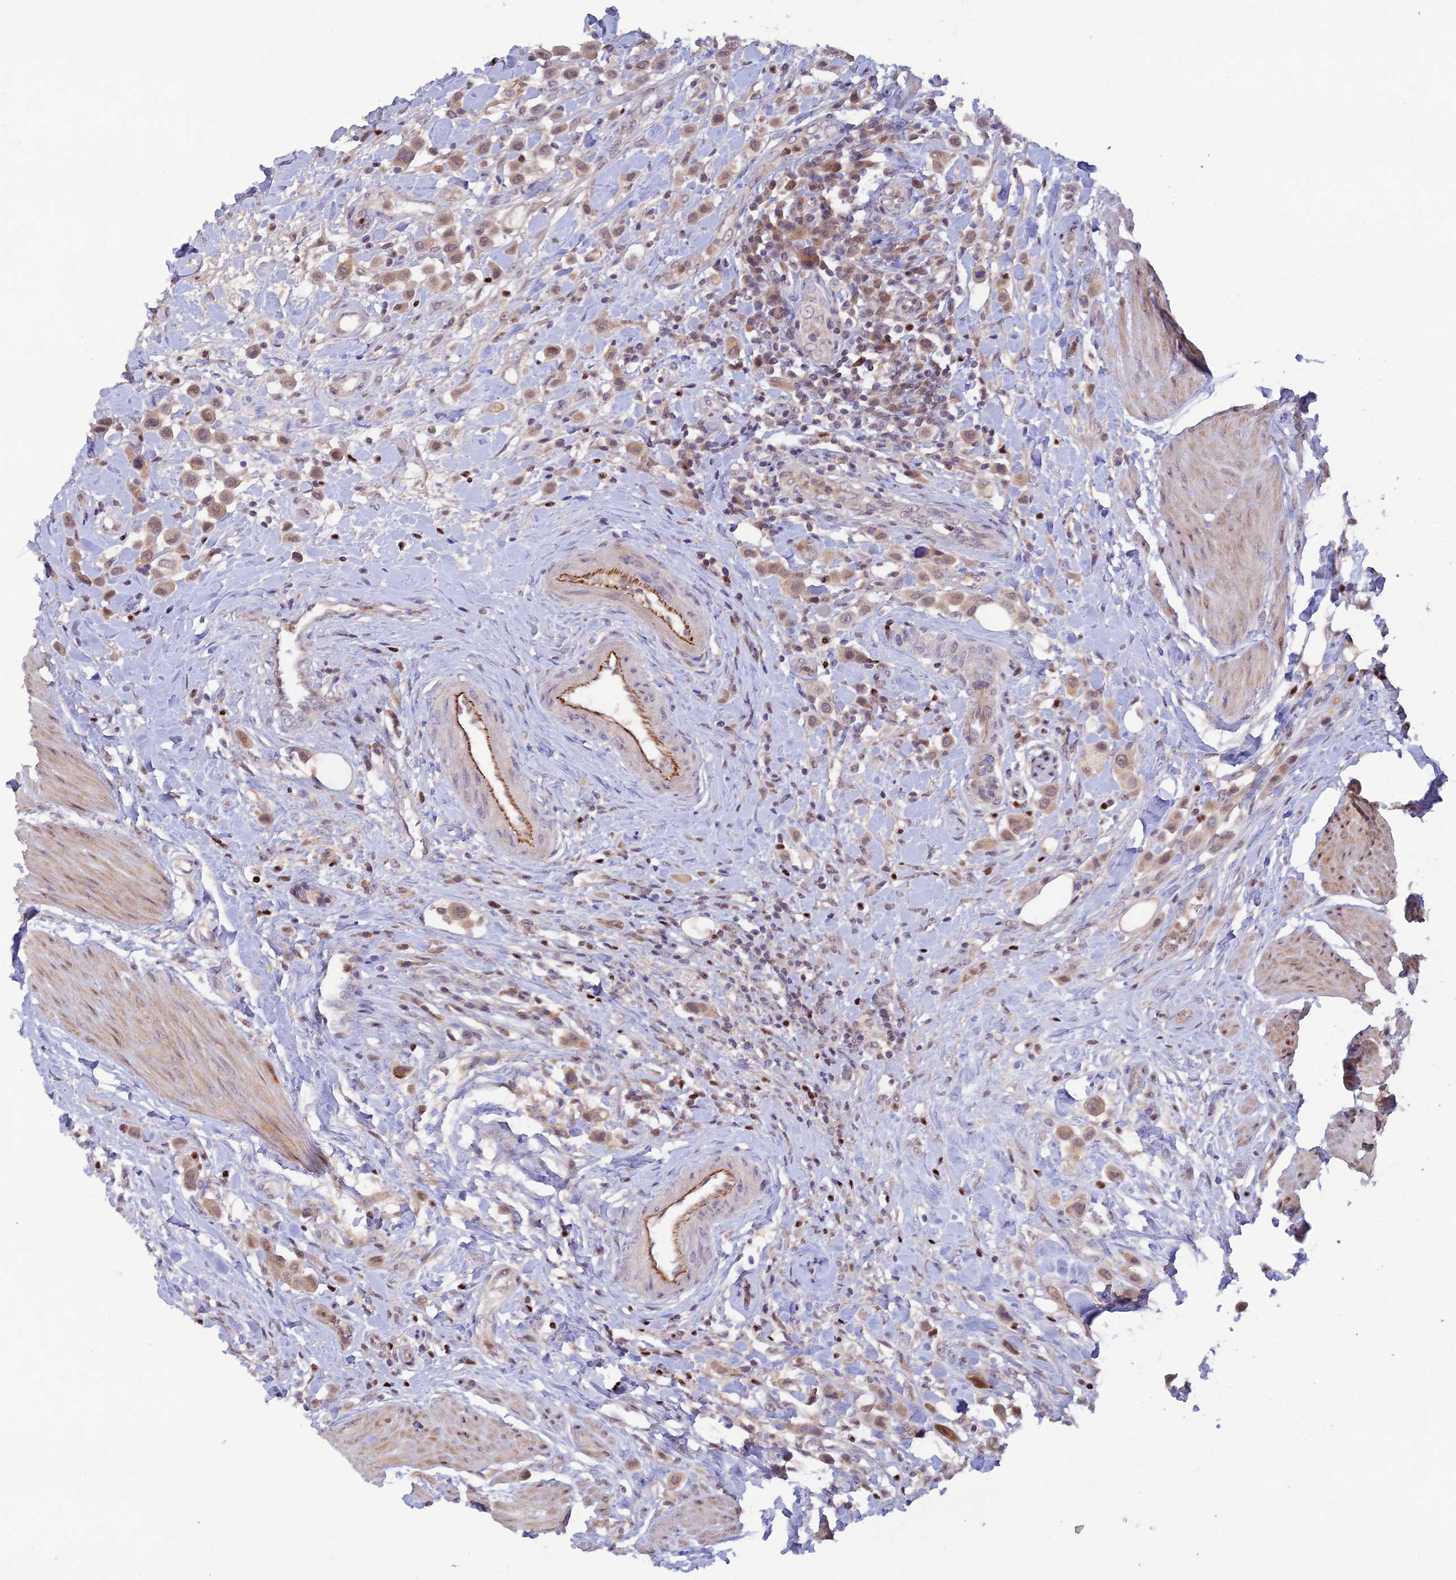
{"staining": {"intensity": "weak", "quantity": ">75%", "location": "cytoplasmic/membranous"}, "tissue": "urothelial cancer", "cell_type": "Tumor cells", "image_type": "cancer", "snomed": [{"axis": "morphology", "description": "Urothelial carcinoma, High grade"}, {"axis": "topography", "description": "Urinary bladder"}], "caption": "Tumor cells display weak cytoplasmic/membranous expression in about >75% of cells in urothelial cancer.", "gene": "FASTKD5", "patient": {"sex": "male", "age": 50}}